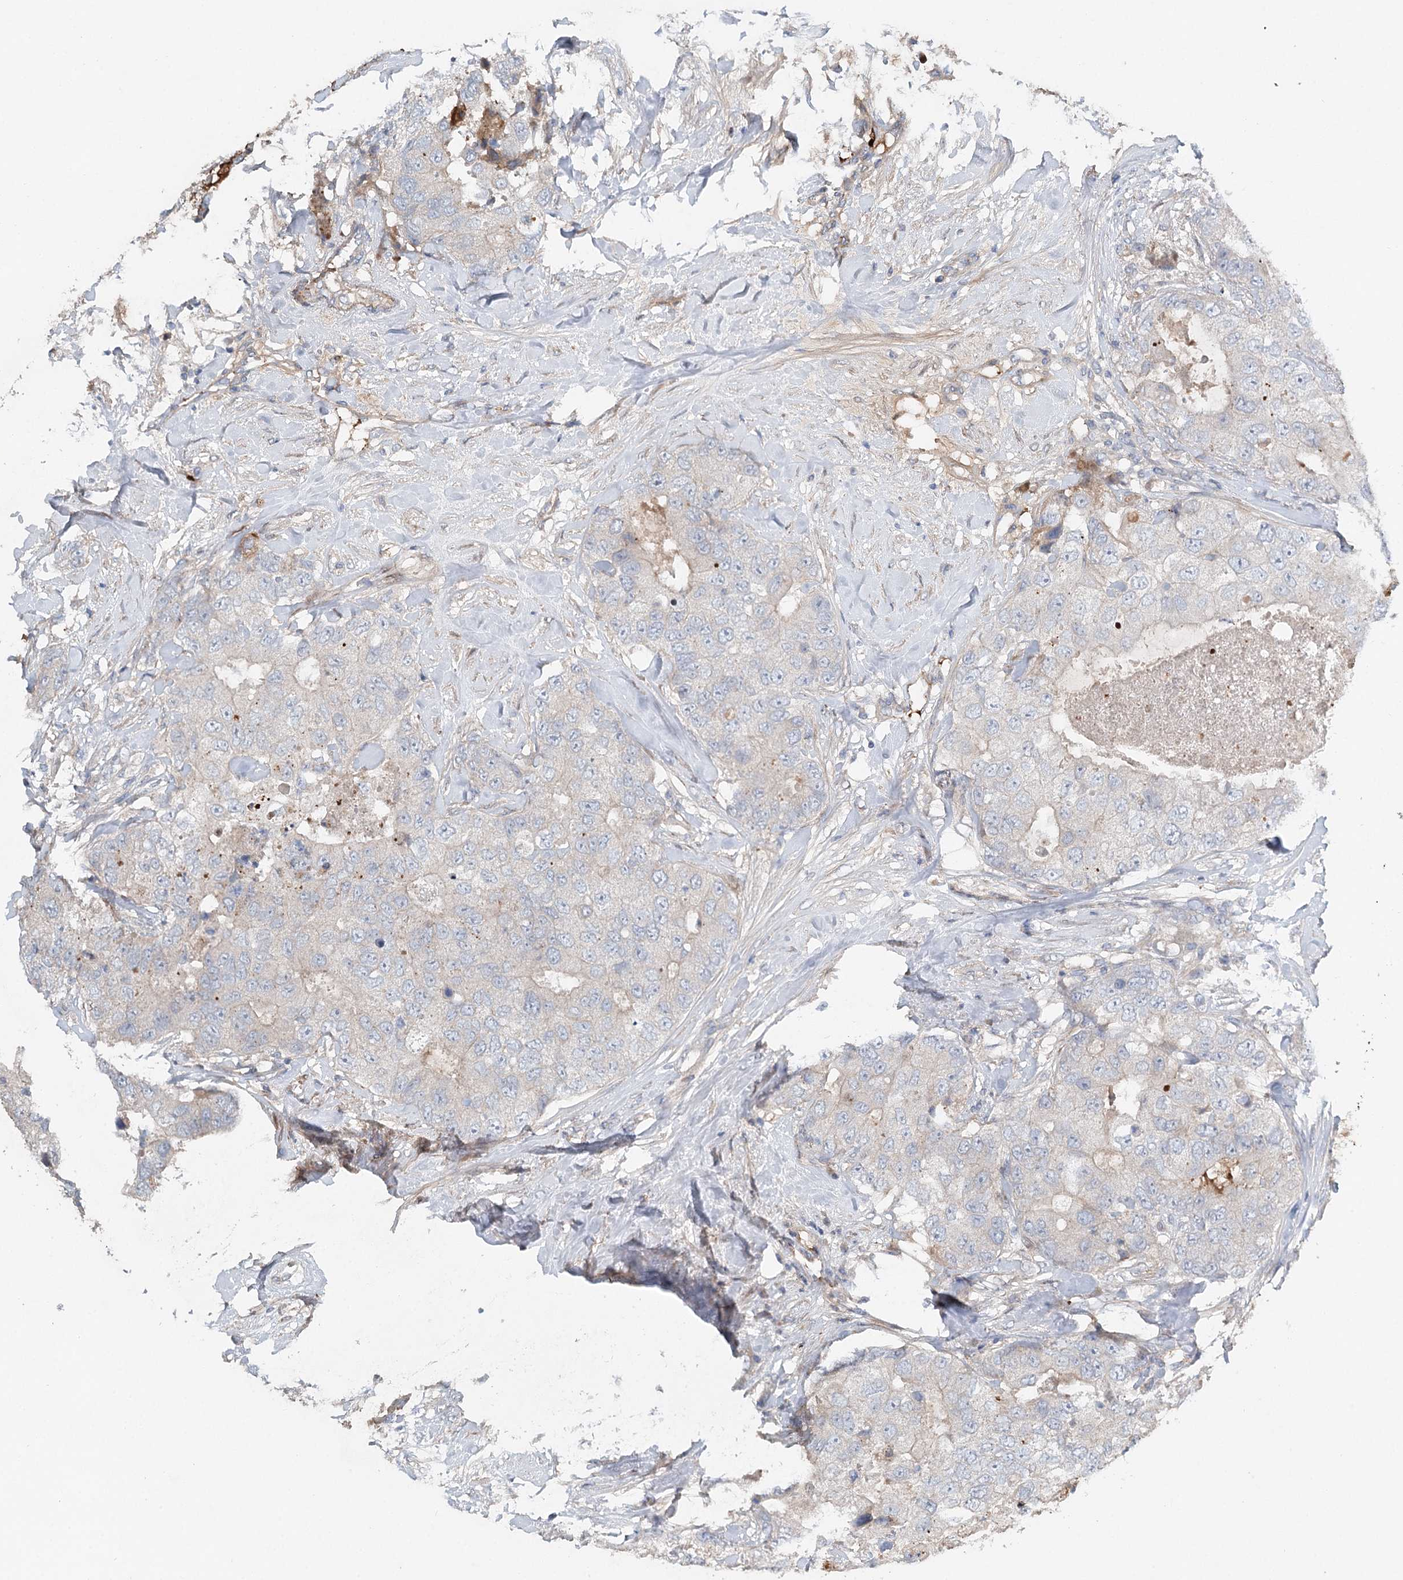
{"staining": {"intensity": "negative", "quantity": "none", "location": "none"}, "tissue": "breast cancer", "cell_type": "Tumor cells", "image_type": "cancer", "snomed": [{"axis": "morphology", "description": "Duct carcinoma"}, {"axis": "topography", "description": "Breast"}], "caption": "DAB (3,3'-diaminobenzidine) immunohistochemical staining of human breast infiltrating ductal carcinoma shows no significant expression in tumor cells. Brightfield microscopy of immunohistochemistry stained with DAB (3,3'-diaminobenzidine) (brown) and hematoxylin (blue), captured at high magnification.", "gene": "ALKBH8", "patient": {"sex": "female", "age": 62}}